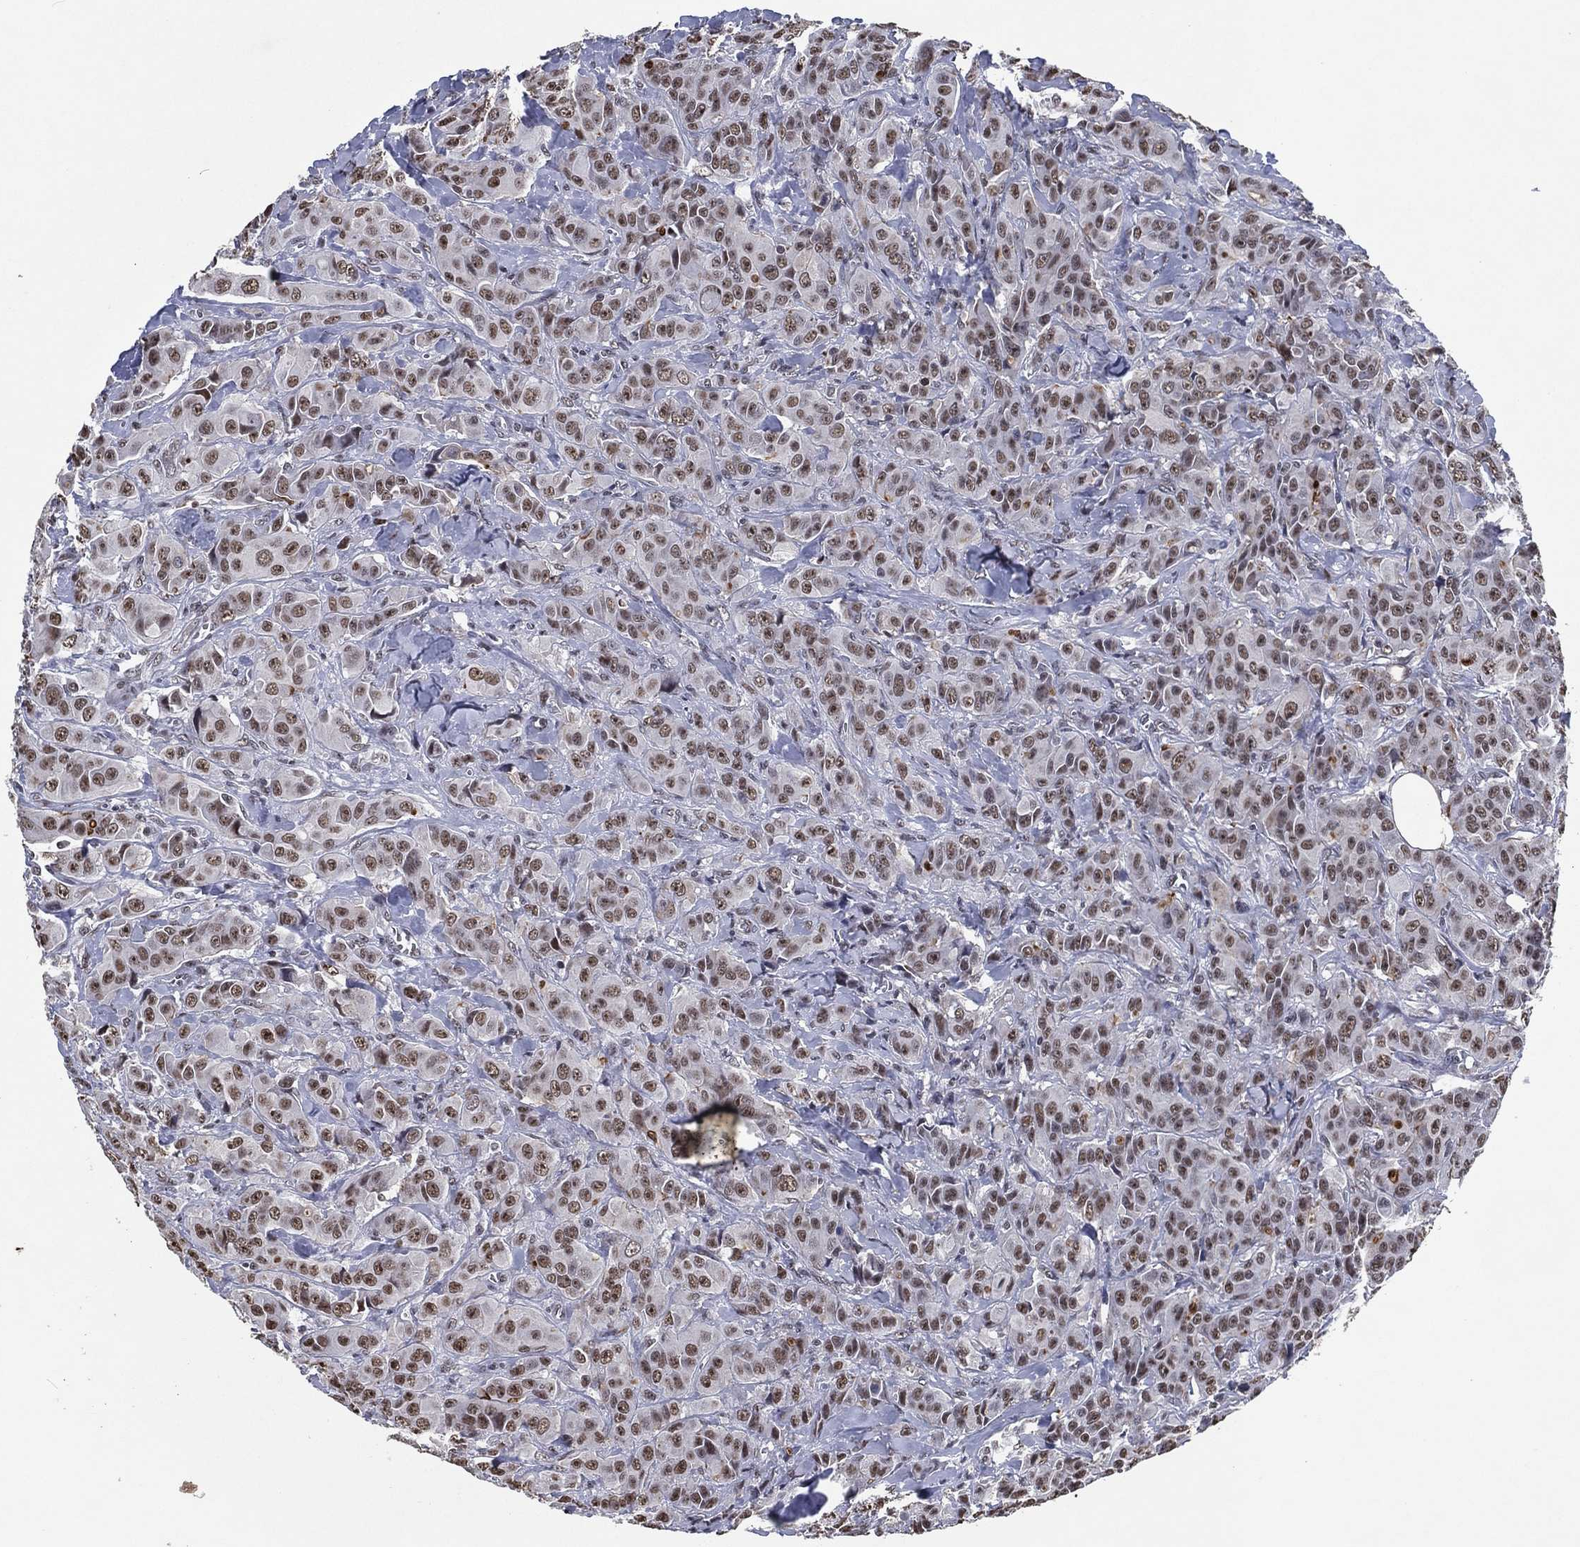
{"staining": {"intensity": "moderate", "quantity": "25%-75%", "location": "cytoplasmic/membranous,nuclear"}, "tissue": "breast cancer", "cell_type": "Tumor cells", "image_type": "cancer", "snomed": [{"axis": "morphology", "description": "Duct carcinoma"}, {"axis": "topography", "description": "Breast"}], "caption": "The immunohistochemical stain shows moderate cytoplasmic/membranous and nuclear expression in tumor cells of breast invasive ductal carcinoma tissue.", "gene": "ZBTB42", "patient": {"sex": "female", "age": 43}}